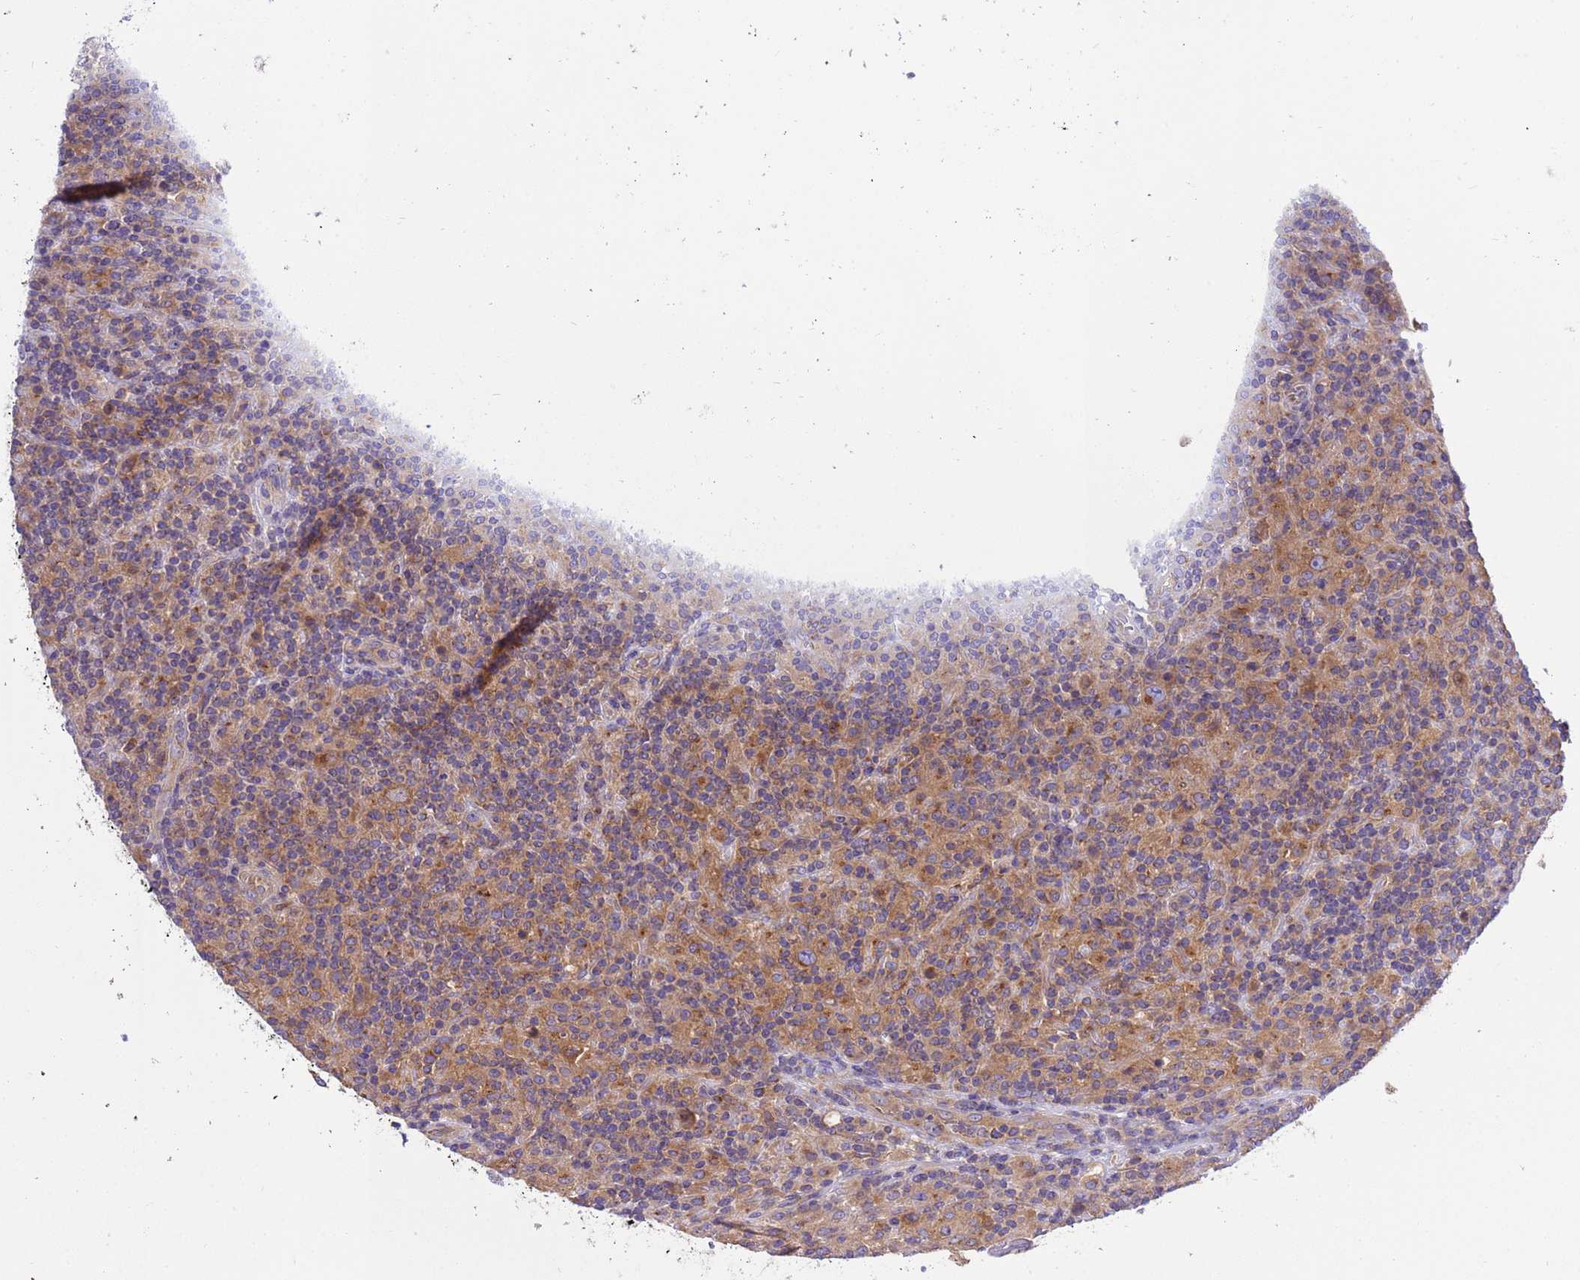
{"staining": {"intensity": "moderate", "quantity": "25%-75%", "location": "cytoplasmic/membranous"}, "tissue": "lymphoma", "cell_type": "Tumor cells", "image_type": "cancer", "snomed": [{"axis": "morphology", "description": "Hodgkin's disease, NOS"}, {"axis": "topography", "description": "Lymph node"}], "caption": "Approximately 25%-75% of tumor cells in human lymphoma display moderate cytoplasmic/membranous protein positivity as visualized by brown immunohistochemical staining.", "gene": "ANAPC1", "patient": {"sex": "male", "age": 70}}